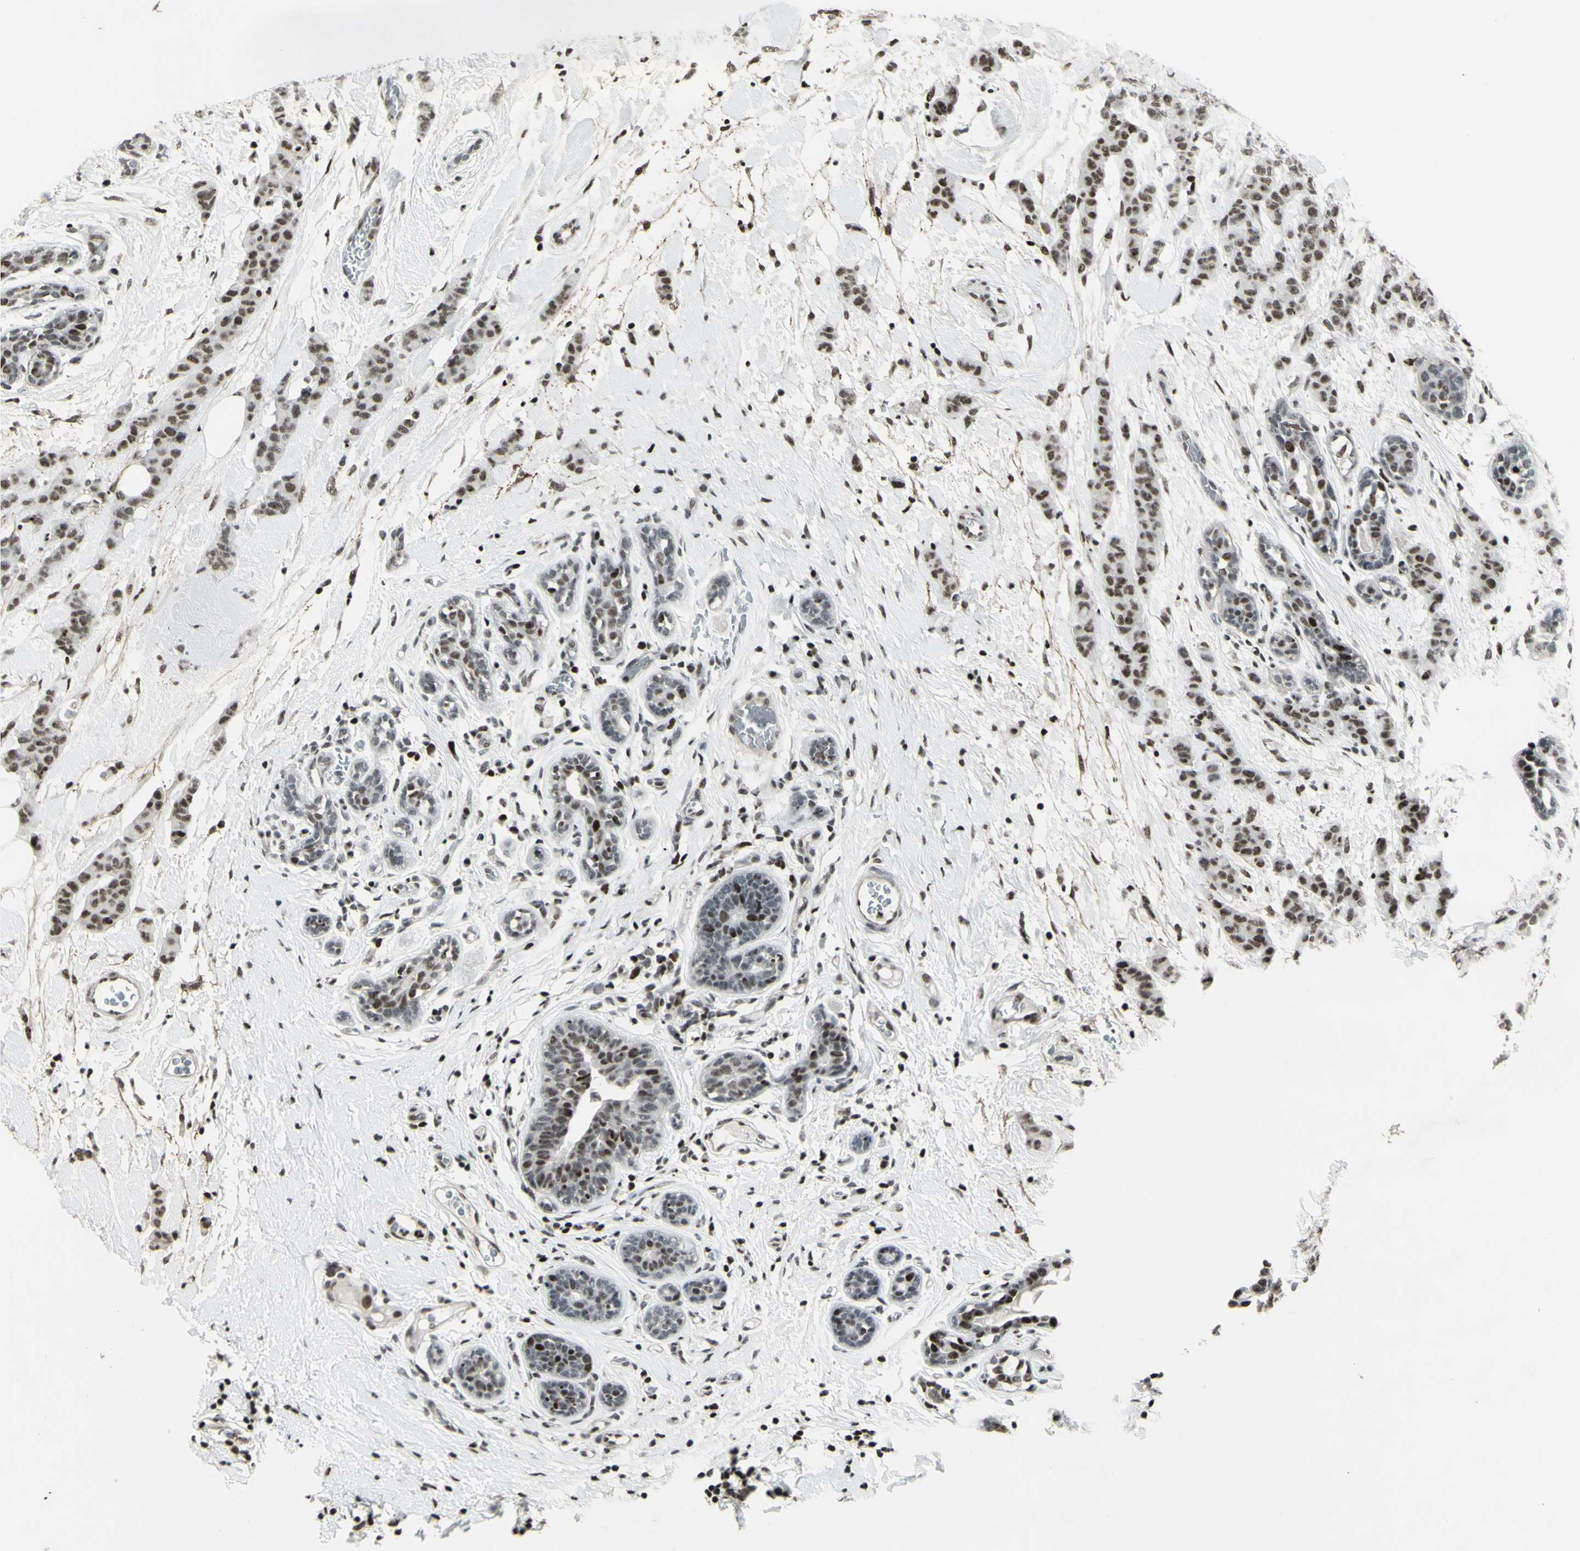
{"staining": {"intensity": "moderate", "quantity": "25%-75%", "location": "nuclear"}, "tissue": "breast cancer", "cell_type": "Tumor cells", "image_type": "cancer", "snomed": [{"axis": "morphology", "description": "Normal tissue, NOS"}, {"axis": "morphology", "description": "Duct carcinoma"}, {"axis": "topography", "description": "Breast"}], "caption": "Protein expression analysis of intraductal carcinoma (breast) exhibits moderate nuclear expression in approximately 25%-75% of tumor cells.", "gene": "SUPT6H", "patient": {"sex": "female", "age": 40}}